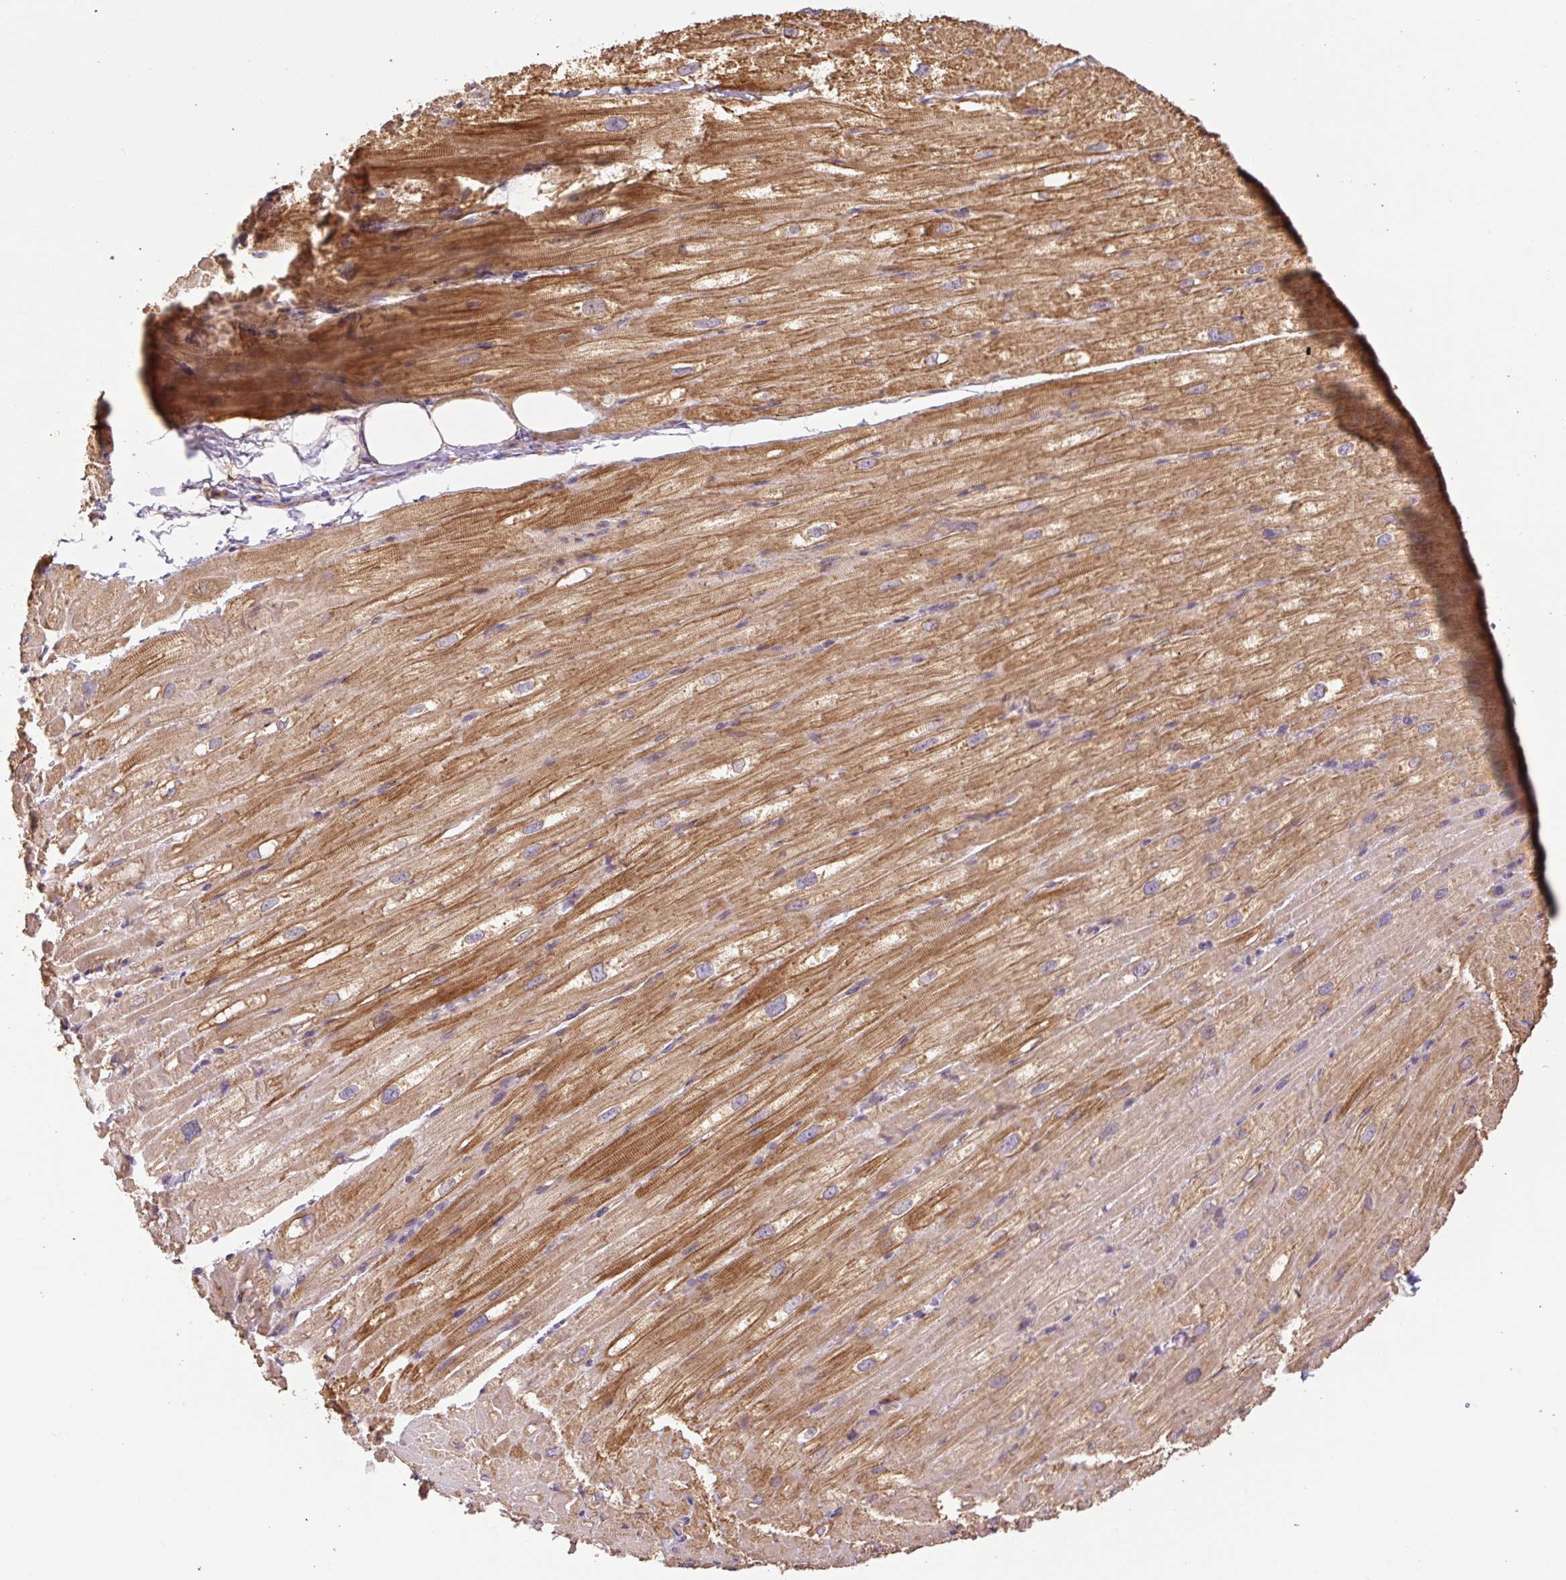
{"staining": {"intensity": "strong", "quantity": "25%-75%", "location": "cytoplasmic/membranous"}, "tissue": "heart muscle", "cell_type": "Cardiomyocytes", "image_type": "normal", "snomed": [{"axis": "morphology", "description": "Normal tissue, NOS"}, {"axis": "topography", "description": "Heart"}], "caption": "Immunohistochemical staining of benign heart muscle reveals high levels of strong cytoplasmic/membranous expression in about 25%-75% of cardiomyocytes.", "gene": "DESI1", "patient": {"sex": "male", "age": 62}}